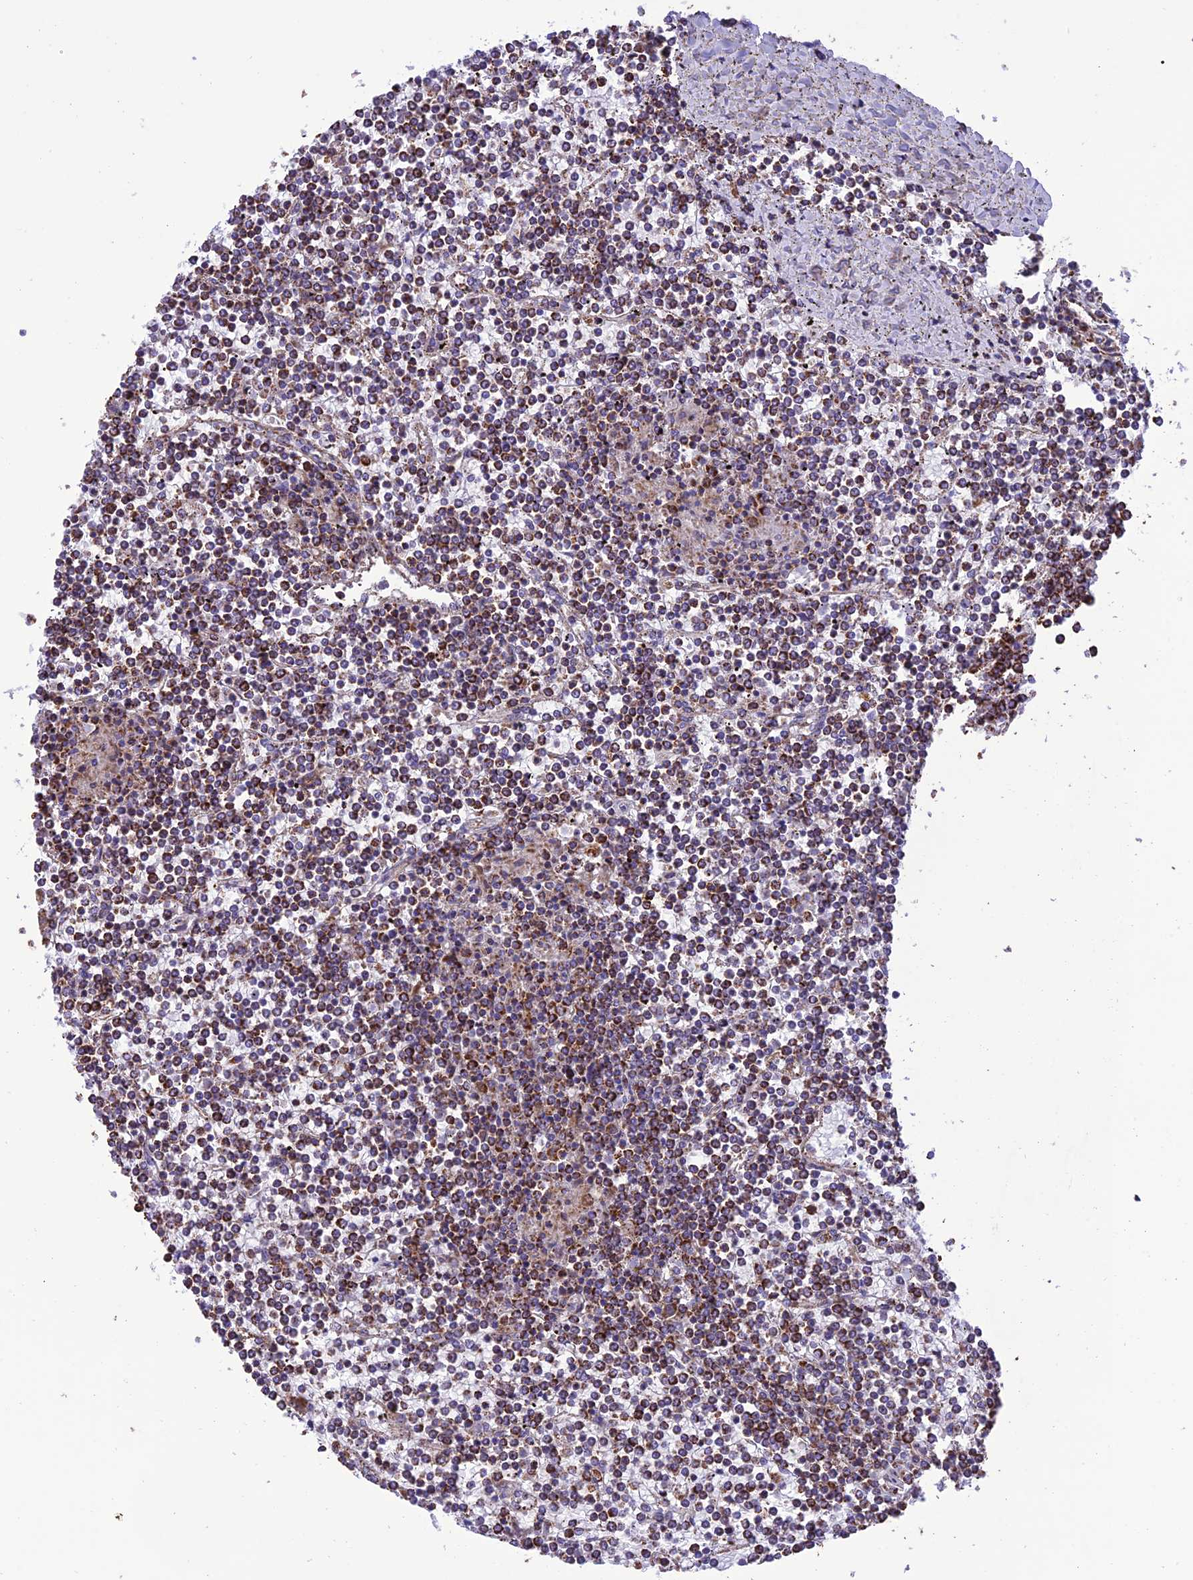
{"staining": {"intensity": "strong", "quantity": "25%-75%", "location": "cytoplasmic/membranous"}, "tissue": "lymphoma", "cell_type": "Tumor cells", "image_type": "cancer", "snomed": [{"axis": "morphology", "description": "Malignant lymphoma, non-Hodgkin's type, Low grade"}, {"axis": "topography", "description": "Spleen"}], "caption": "IHC (DAB) staining of lymphoma reveals strong cytoplasmic/membranous protein expression in about 25%-75% of tumor cells.", "gene": "NDUFAF1", "patient": {"sex": "female", "age": 19}}